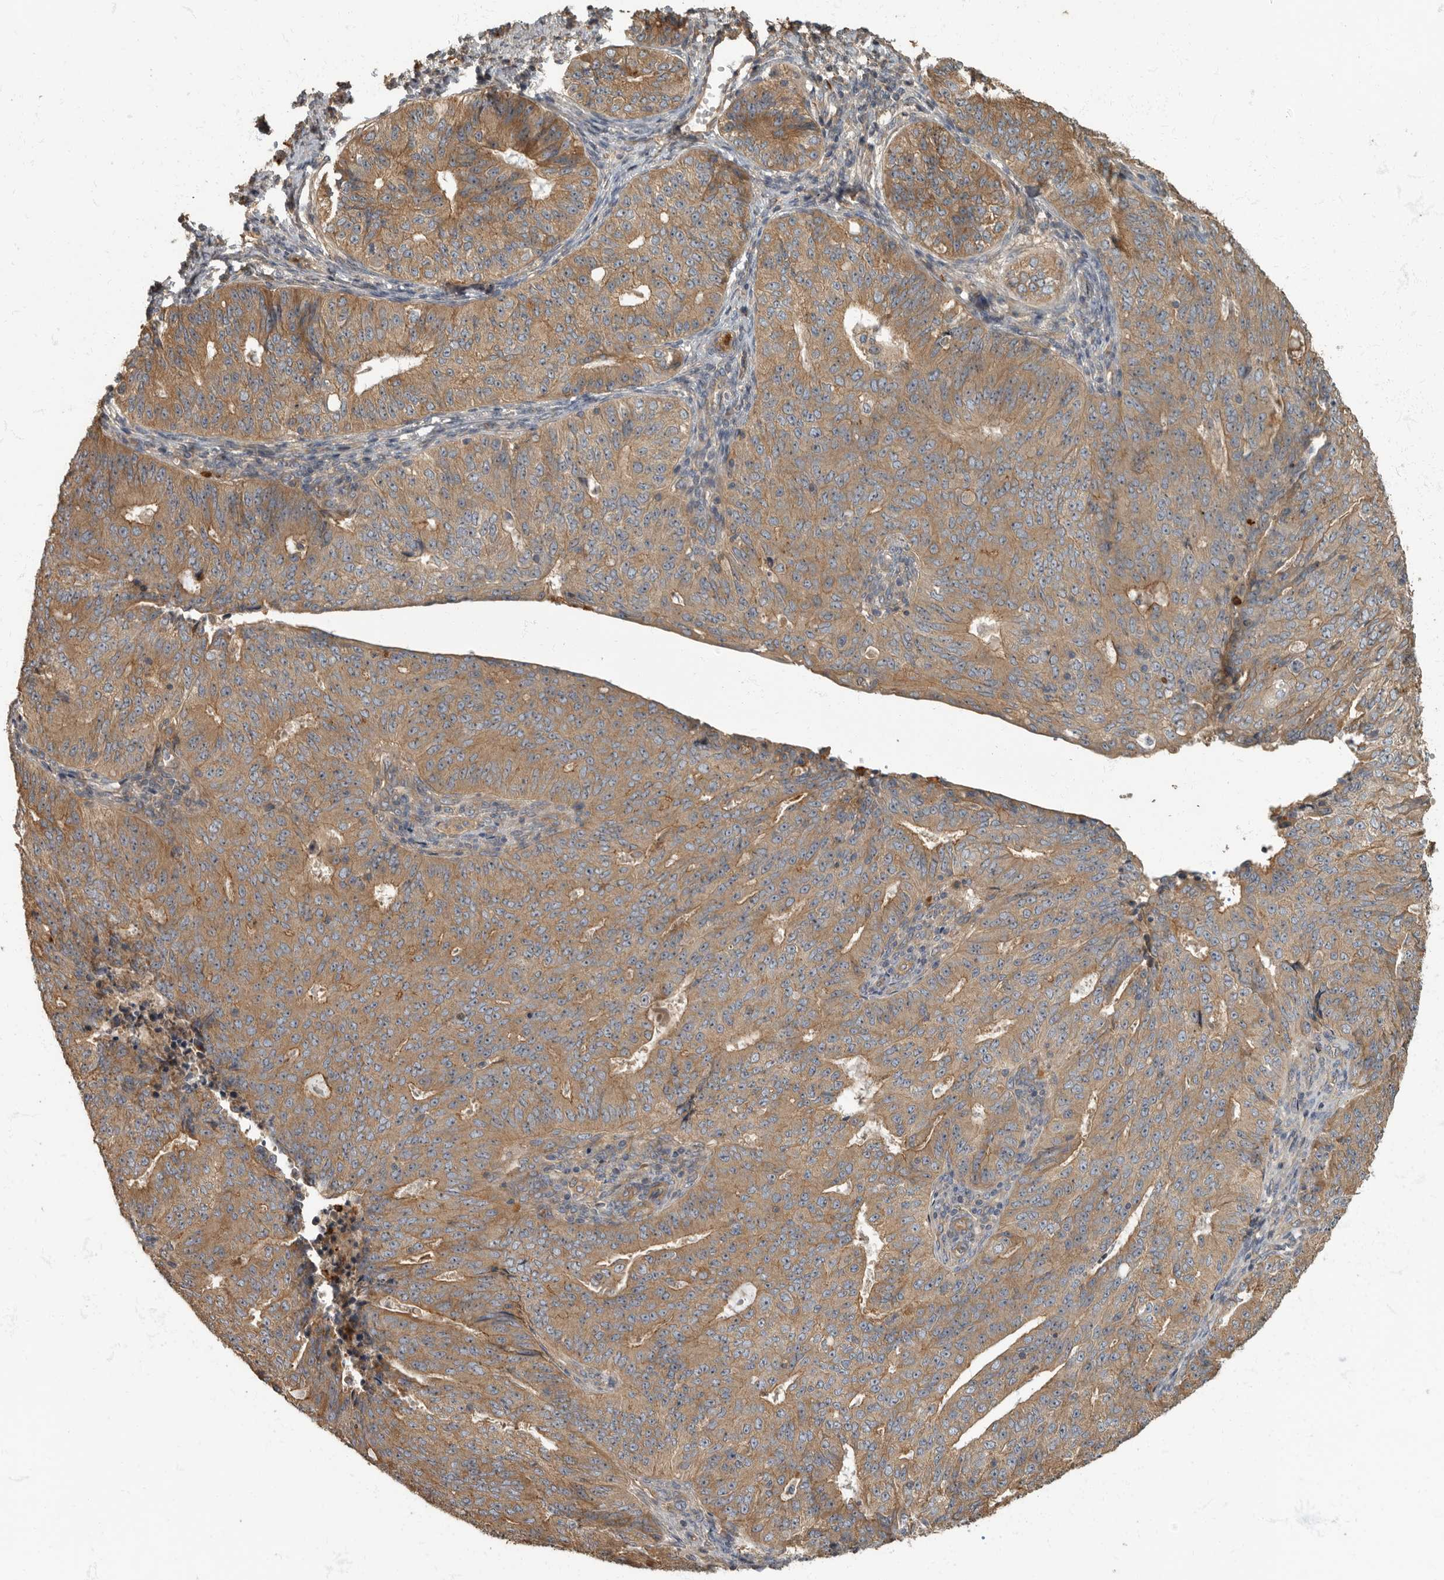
{"staining": {"intensity": "moderate", "quantity": ">75%", "location": "cytoplasmic/membranous"}, "tissue": "endometrial cancer", "cell_type": "Tumor cells", "image_type": "cancer", "snomed": [{"axis": "morphology", "description": "Adenocarcinoma, NOS"}, {"axis": "topography", "description": "Endometrium"}], "caption": "Protein staining shows moderate cytoplasmic/membranous expression in approximately >75% of tumor cells in endometrial cancer (adenocarcinoma).", "gene": "DAAM1", "patient": {"sex": "female", "age": 32}}